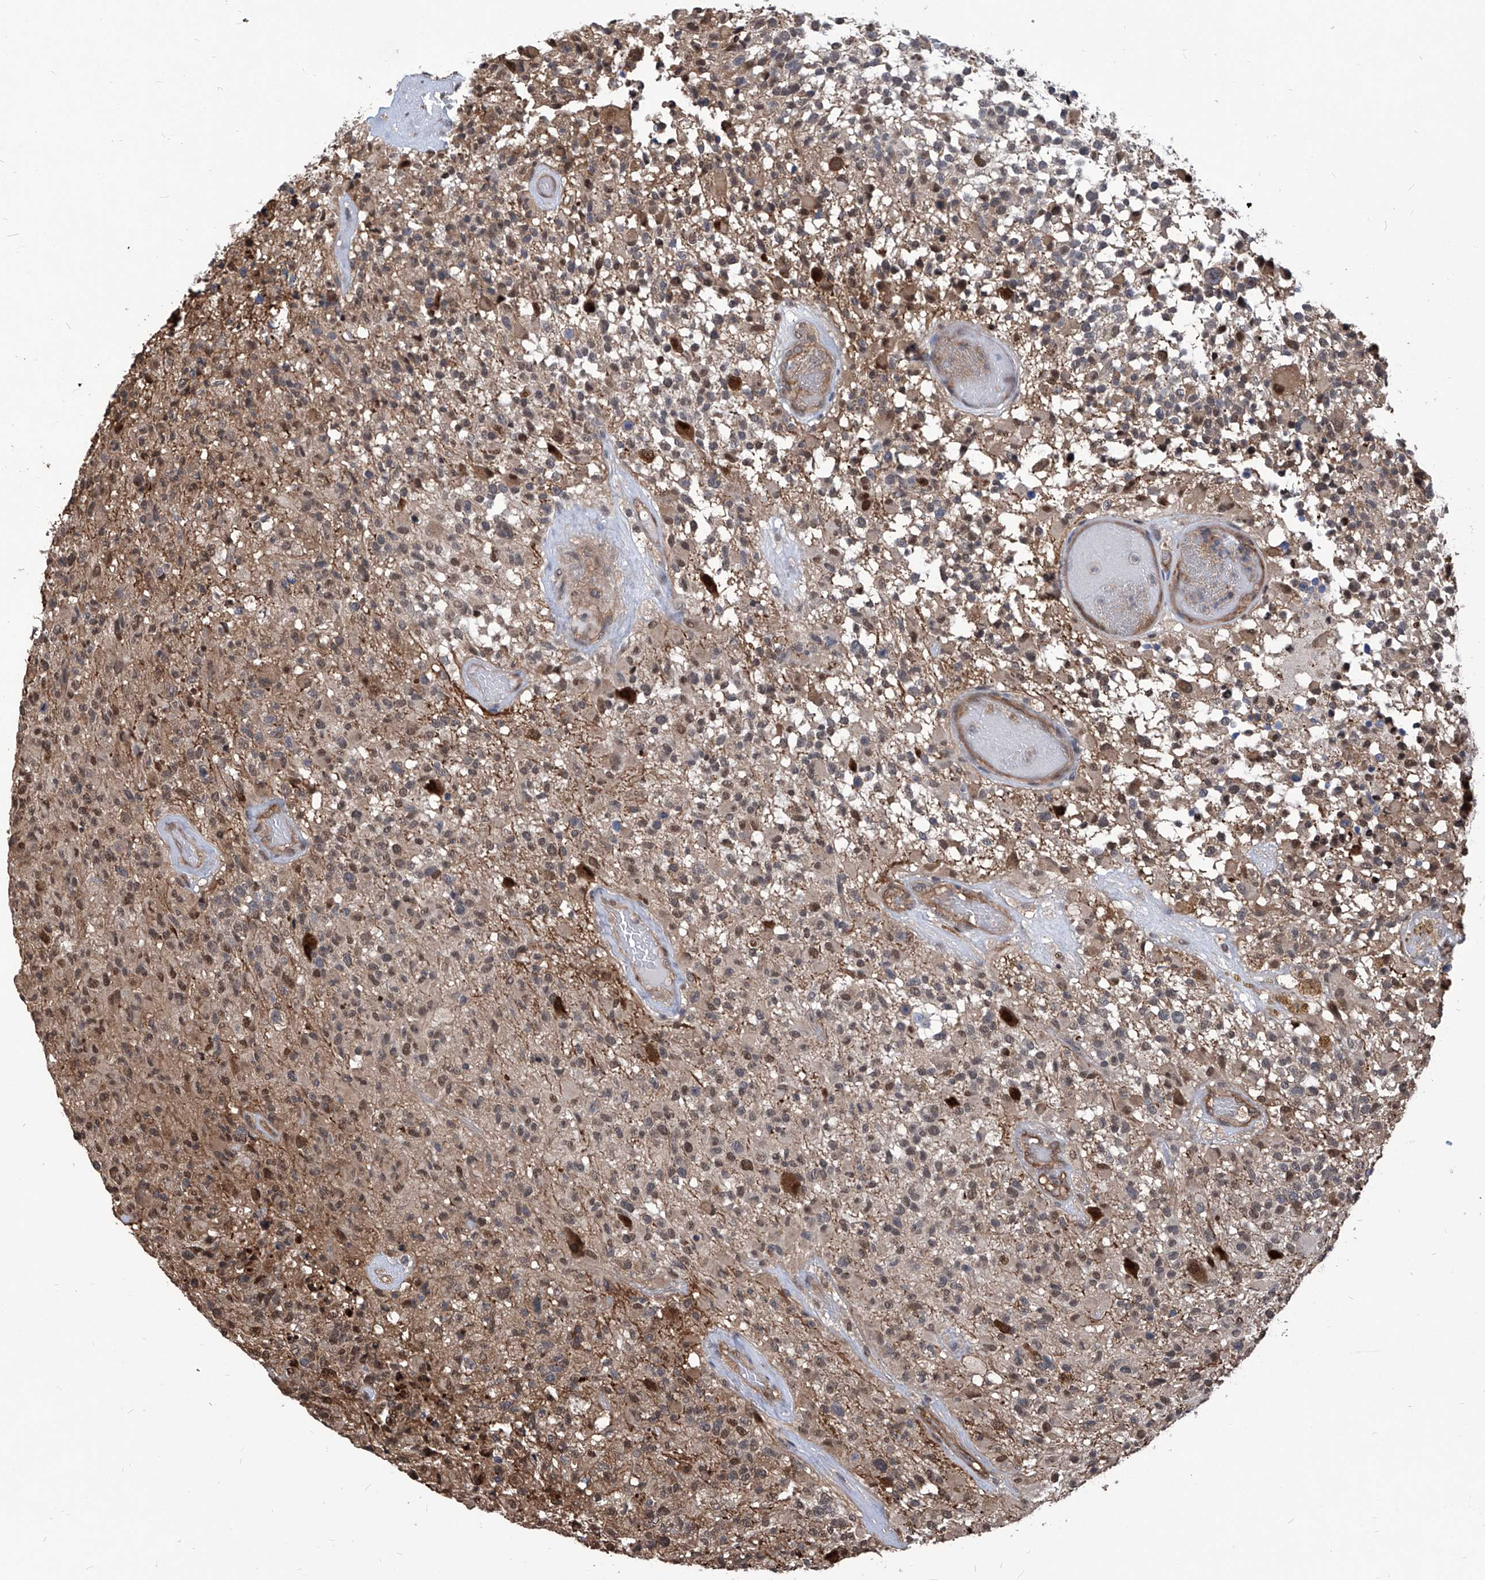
{"staining": {"intensity": "negative", "quantity": "none", "location": "none"}, "tissue": "glioma", "cell_type": "Tumor cells", "image_type": "cancer", "snomed": [{"axis": "morphology", "description": "Glioma, malignant, High grade"}, {"axis": "morphology", "description": "Glioblastoma, NOS"}, {"axis": "topography", "description": "Brain"}], "caption": "The micrograph displays no significant staining in tumor cells of glioblastoma.", "gene": "PSMB1", "patient": {"sex": "male", "age": 60}}